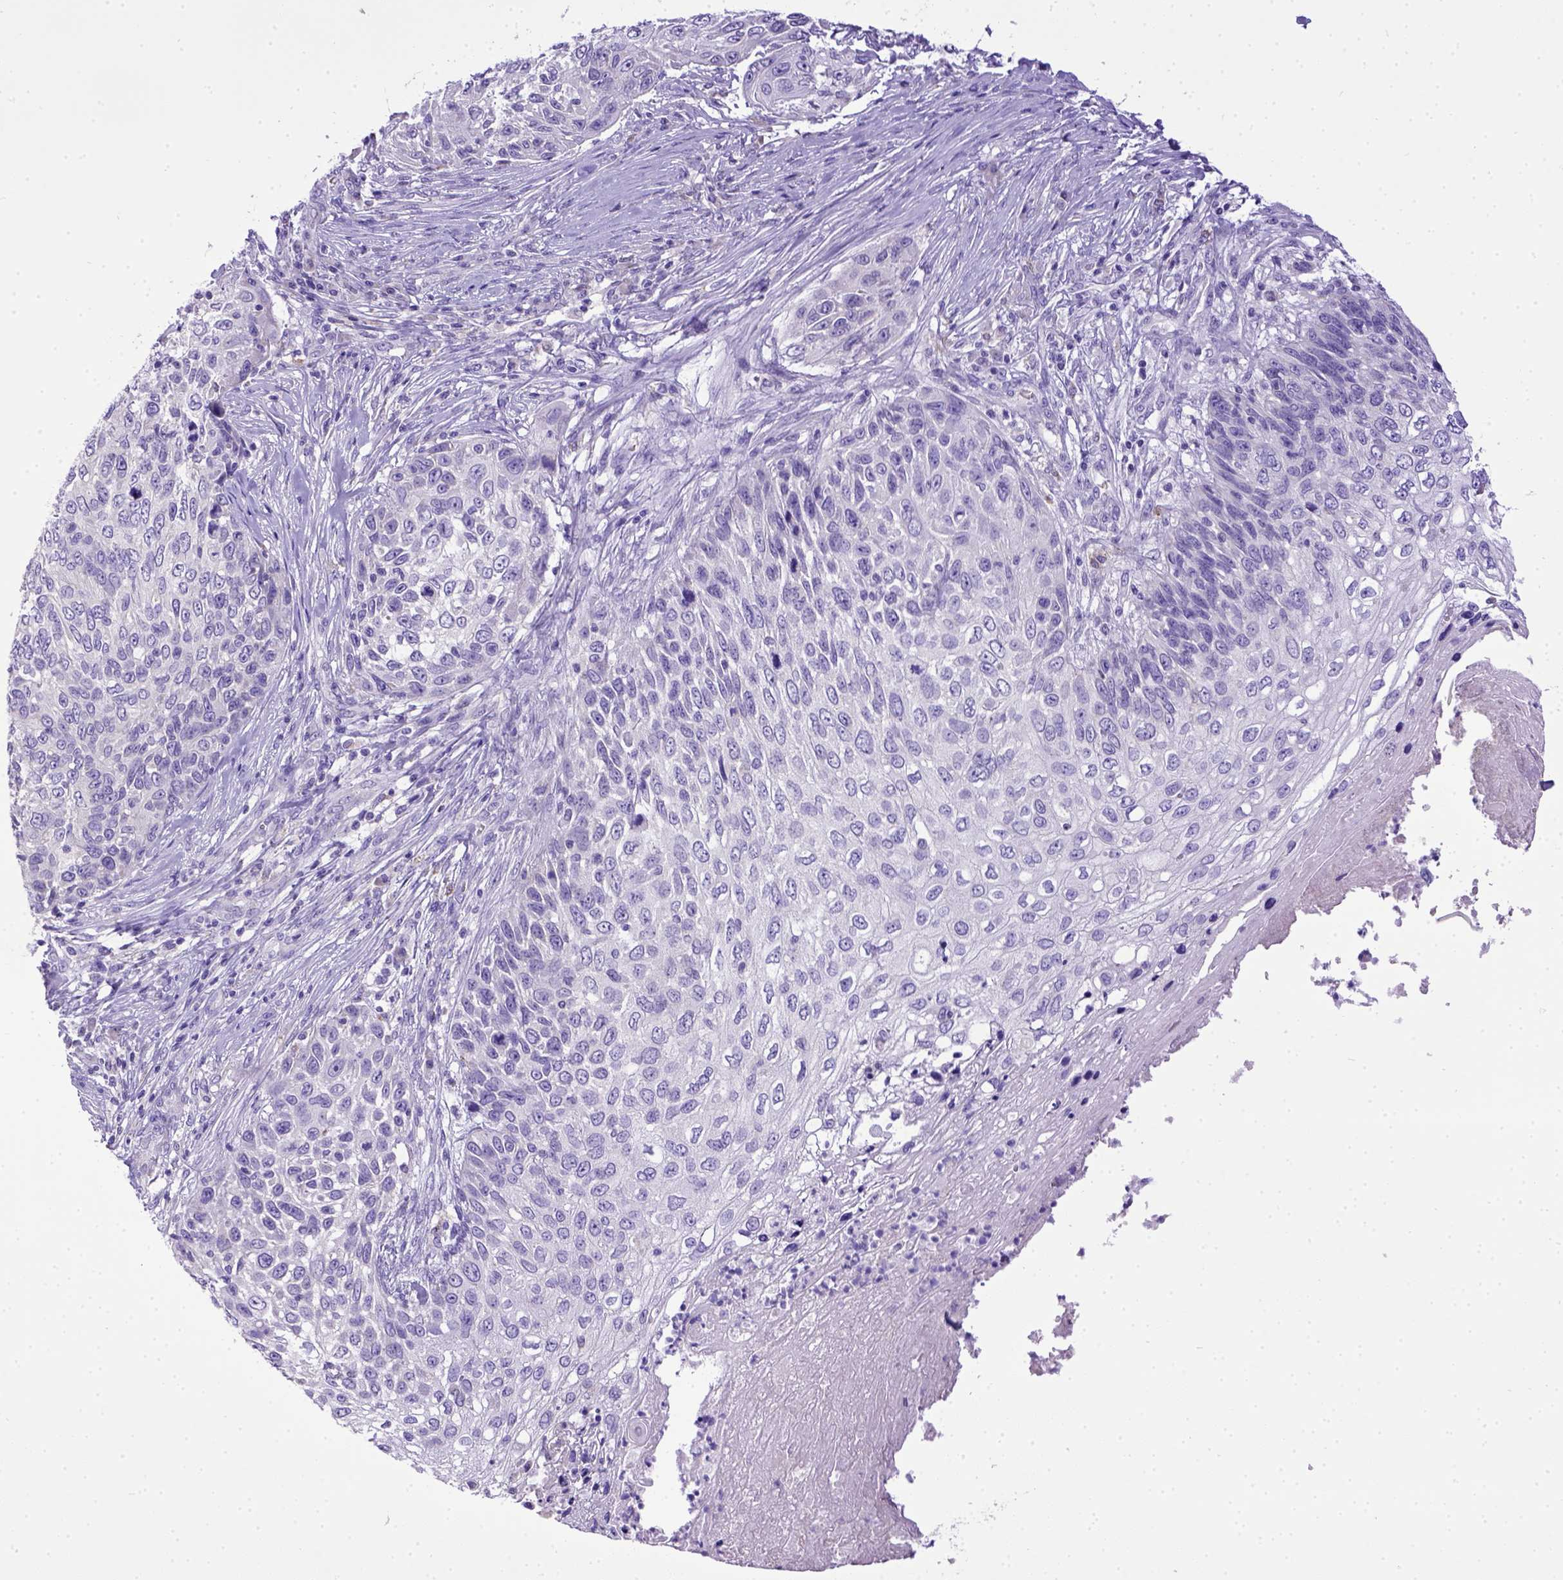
{"staining": {"intensity": "negative", "quantity": "none", "location": "none"}, "tissue": "skin cancer", "cell_type": "Tumor cells", "image_type": "cancer", "snomed": [{"axis": "morphology", "description": "Squamous cell carcinoma, NOS"}, {"axis": "topography", "description": "Skin"}], "caption": "Photomicrograph shows no protein positivity in tumor cells of skin cancer tissue.", "gene": "SPEF1", "patient": {"sex": "male", "age": 92}}